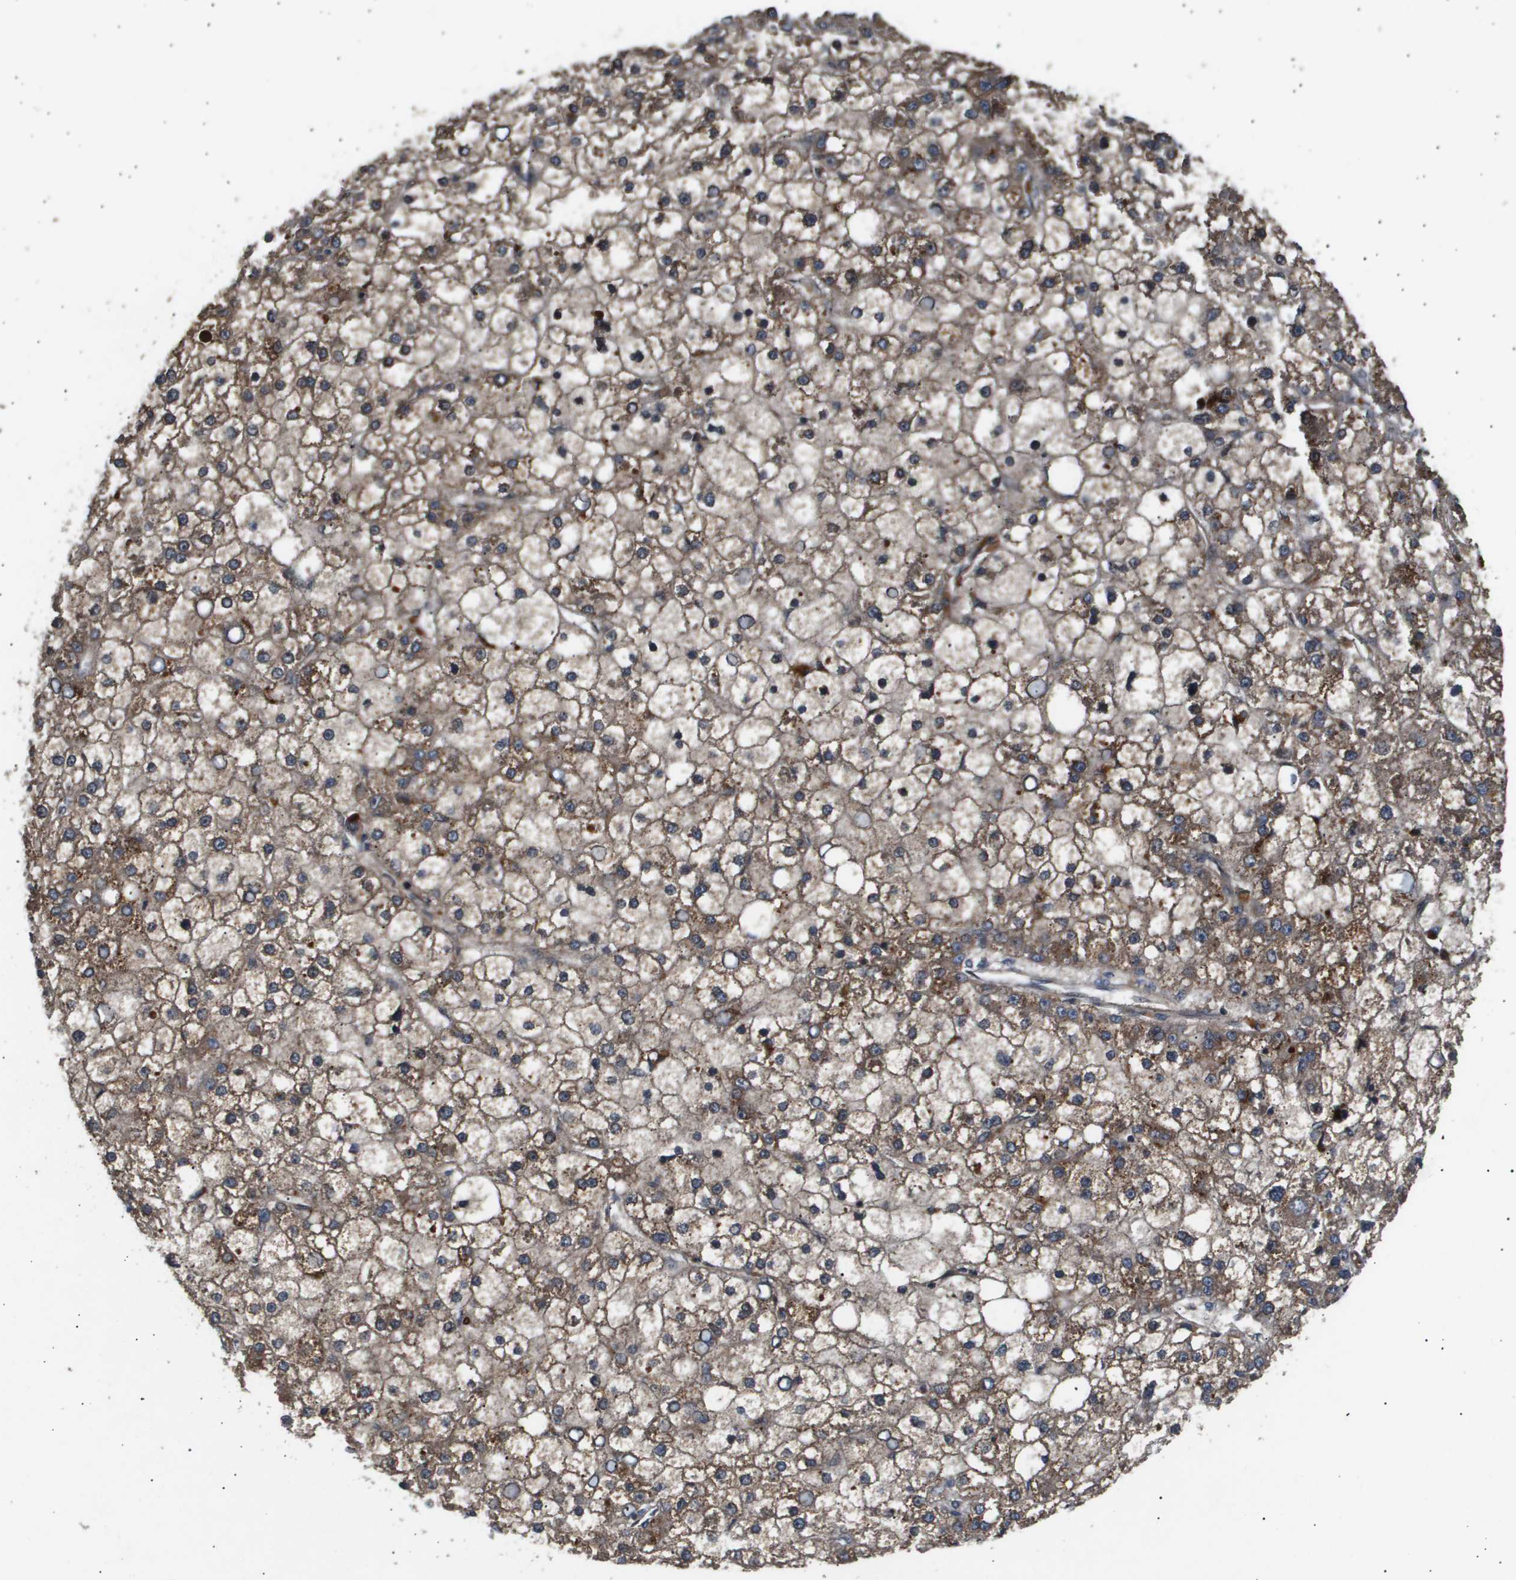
{"staining": {"intensity": "moderate", "quantity": ">75%", "location": "cytoplasmic/membranous"}, "tissue": "liver cancer", "cell_type": "Tumor cells", "image_type": "cancer", "snomed": [{"axis": "morphology", "description": "Carcinoma, Hepatocellular, NOS"}, {"axis": "topography", "description": "Liver"}], "caption": "Hepatocellular carcinoma (liver) stained with a protein marker displays moderate staining in tumor cells.", "gene": "ERG", "patient": {"sex": "male", "age": 67}}